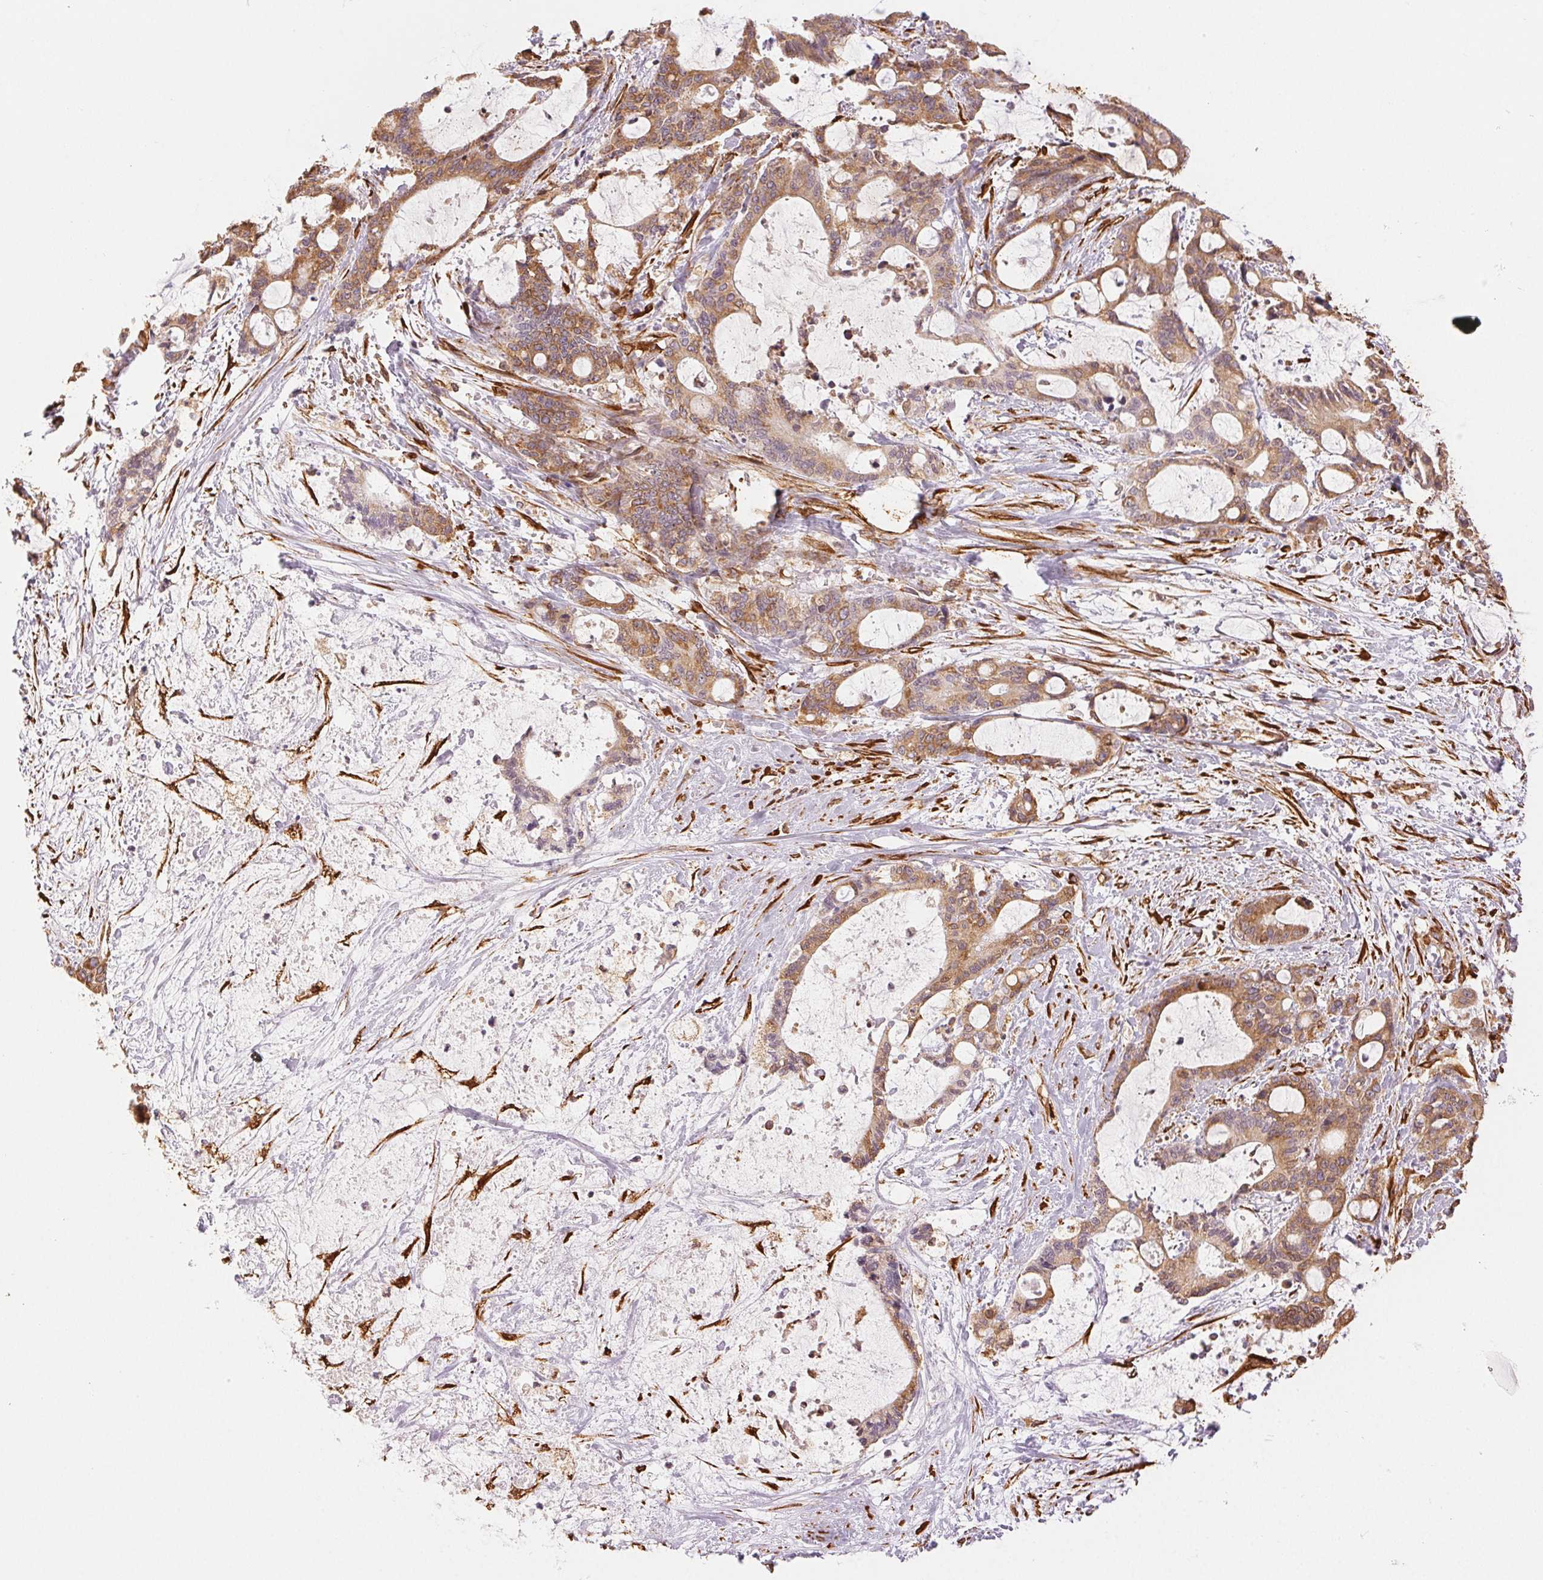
{"staining": {"intensity": "moderate", "quantity": ">75%", "location": "cytoplasmic/membranous"}, "tissue": "liver cancer", "cell_type": "Tumor cells", "image_type": "cancer", "snomed": [{"axis": "morphology", "description": "Normal tissue, NOS"}, {"axis": "morphology", "description": "Cholangiocarcinoma"}, {"axis": "topography", "description": "Liver"}, {"axis": "topography", "description": "Peripheral nerve tissue"}], "caption": "A photomicrograph showing moderate cytoplasmic/membranous staining in approximately >75% of tumor cells in liver cholangiocarcinoma, as visualized by brown immunohistochemical staining.", "gene": "RCN3", "patient": {"sex": "female", "age": 73}}